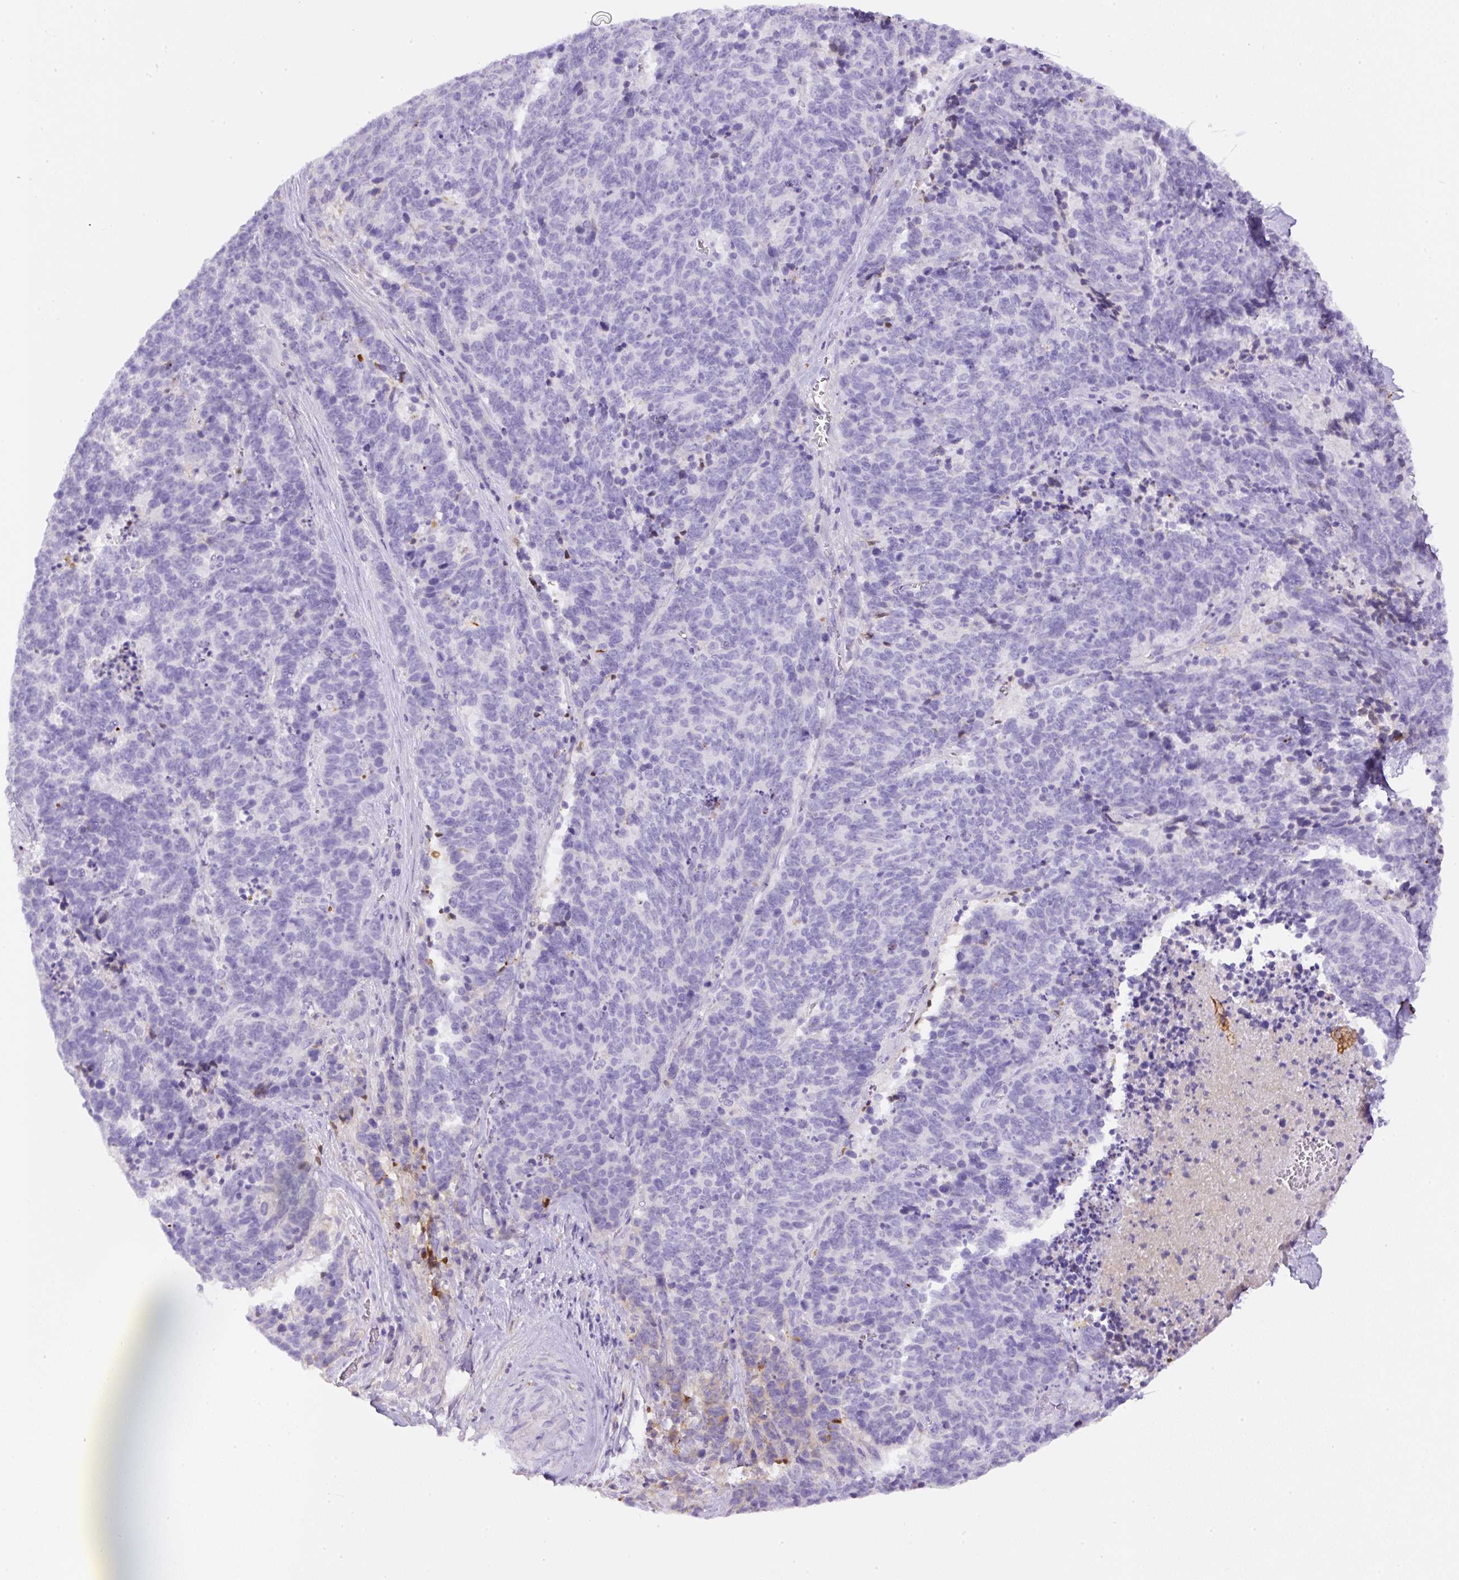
{"staining": {"intensity": "negative", "quantity": "none", "location": "none"}, "tissue": "cervical cancer", "cell_type": "Tumor cells", "image_type": "cancer", "snomed": [{"axis": "morphology", "description": "Squamous cell carcinoma, NOS"}, {"axis": "topography", "description": "Cervix"}], "caption": "Image shows no significant protein staining in tumor cells of cervical squamous cell carcinoma. Brightfield microscopy of immunohistochemistry stained with DAB (brown) and hematoxylin (blue), captured at high magnification.", "gene": "APCS", "patient": {"sex": "female", "age": 29}}